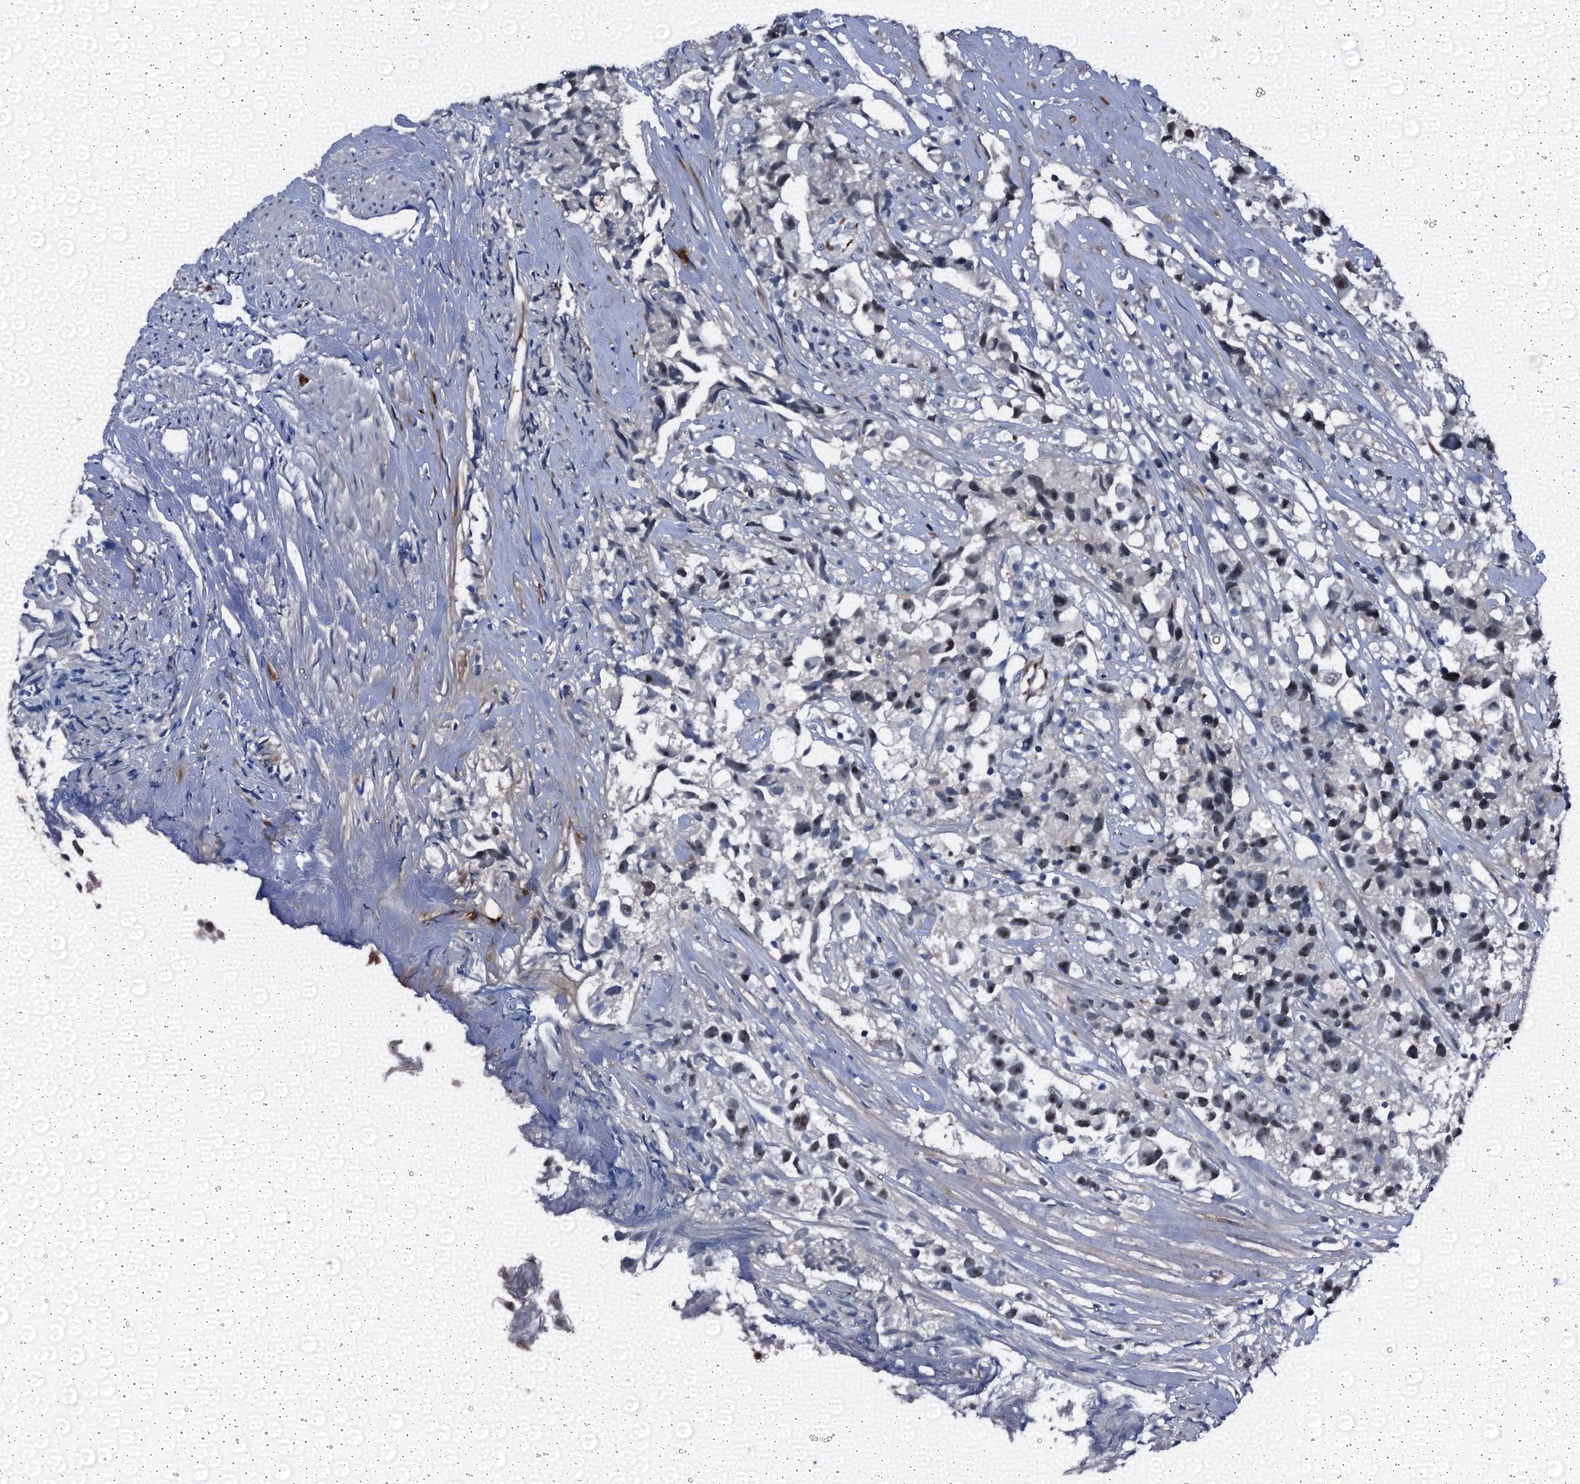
{"staining": {"intensity": "negative", "quantity": "none", "location": "none"}, "tissue": "urothelial cancer", "cell_type": "Tumor cells", "image_type": "cancer", "snomed": [{"axis": "morphology", "description": "Urothelial carcinoma, High grade"}, {"axis": "topography", "description": "Urinary bladder"}], "caption": "Immunohistochemistry histopathology image of neoplastic tissue: human high-grade urothelial carcinoma stained with DAB shows no significant protein staining in tumor cells. The staining was performed using DAB (3,3'-diaminobenzidine) to visualize the protein expression in brown, while the nuclei were stained in blue with hematoxylin (Magnification: 20x).", "gene": "EMG1", "patient": {"sex": "female", "age": 75}}